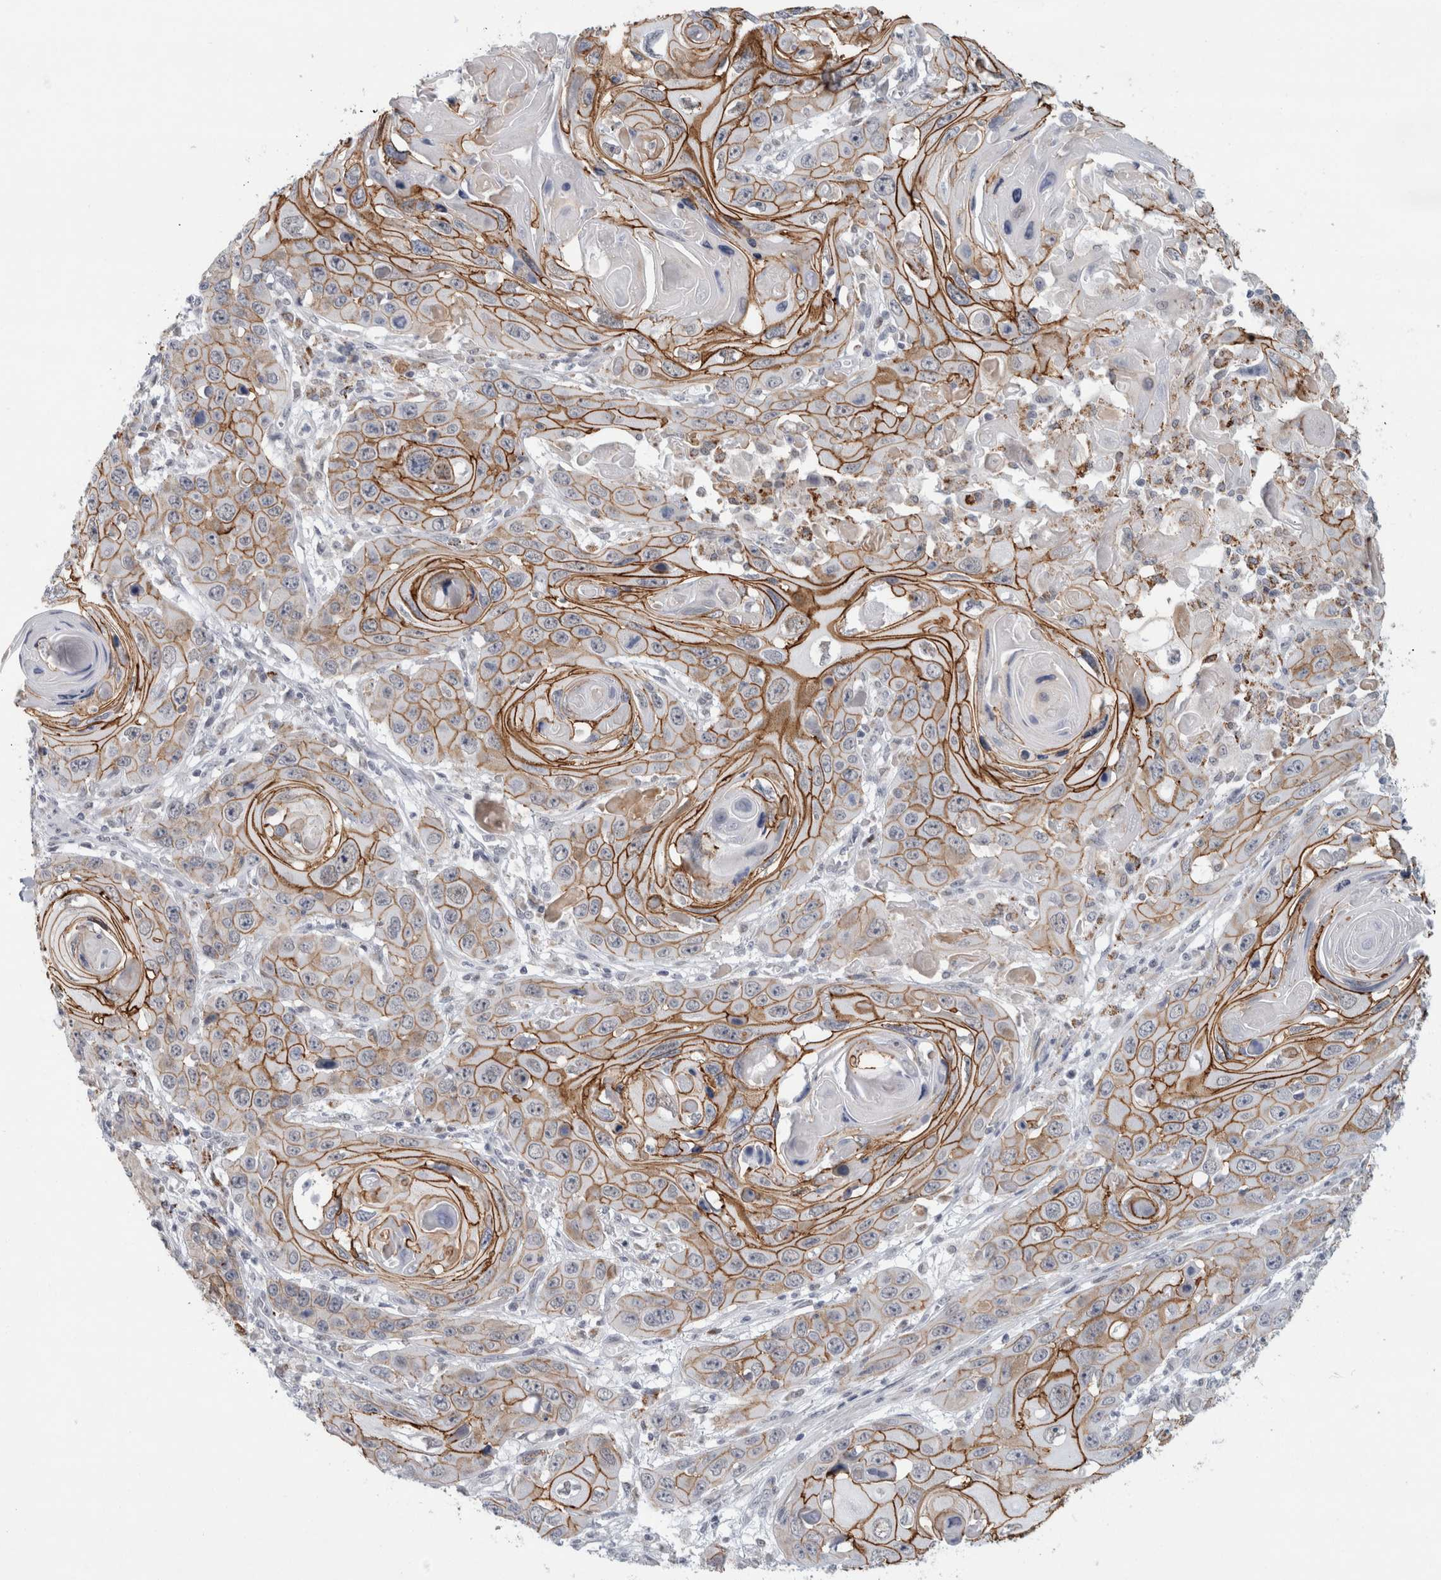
{"staining": {"intensity": "moderate", "quantity": ">75%", "location": "cytoplasmic/membranous"}, "tissue": "skin cancer", "cell_type": "Tumor cells", "image_type": "cancer", "snomed": [{"axis": "morphology", "description": "Squamous cell carcinoma, NOS"}, {"axis": "topography", "description": "Skin"}], "caption": "Protein positivity by immunohistochemistry (IHC) displays moderate cytoplasmic/membranous positivity in about >75% of tumor cells in skin cancer. The protein is stained brown, and the nuclei are stained in blue (DAB (3,3'-diaminobenzidine) IHC with brightfield microscopy, high magnification).", "gene": "NIPA1", "patient": {"sex": "male", "age": 55}}